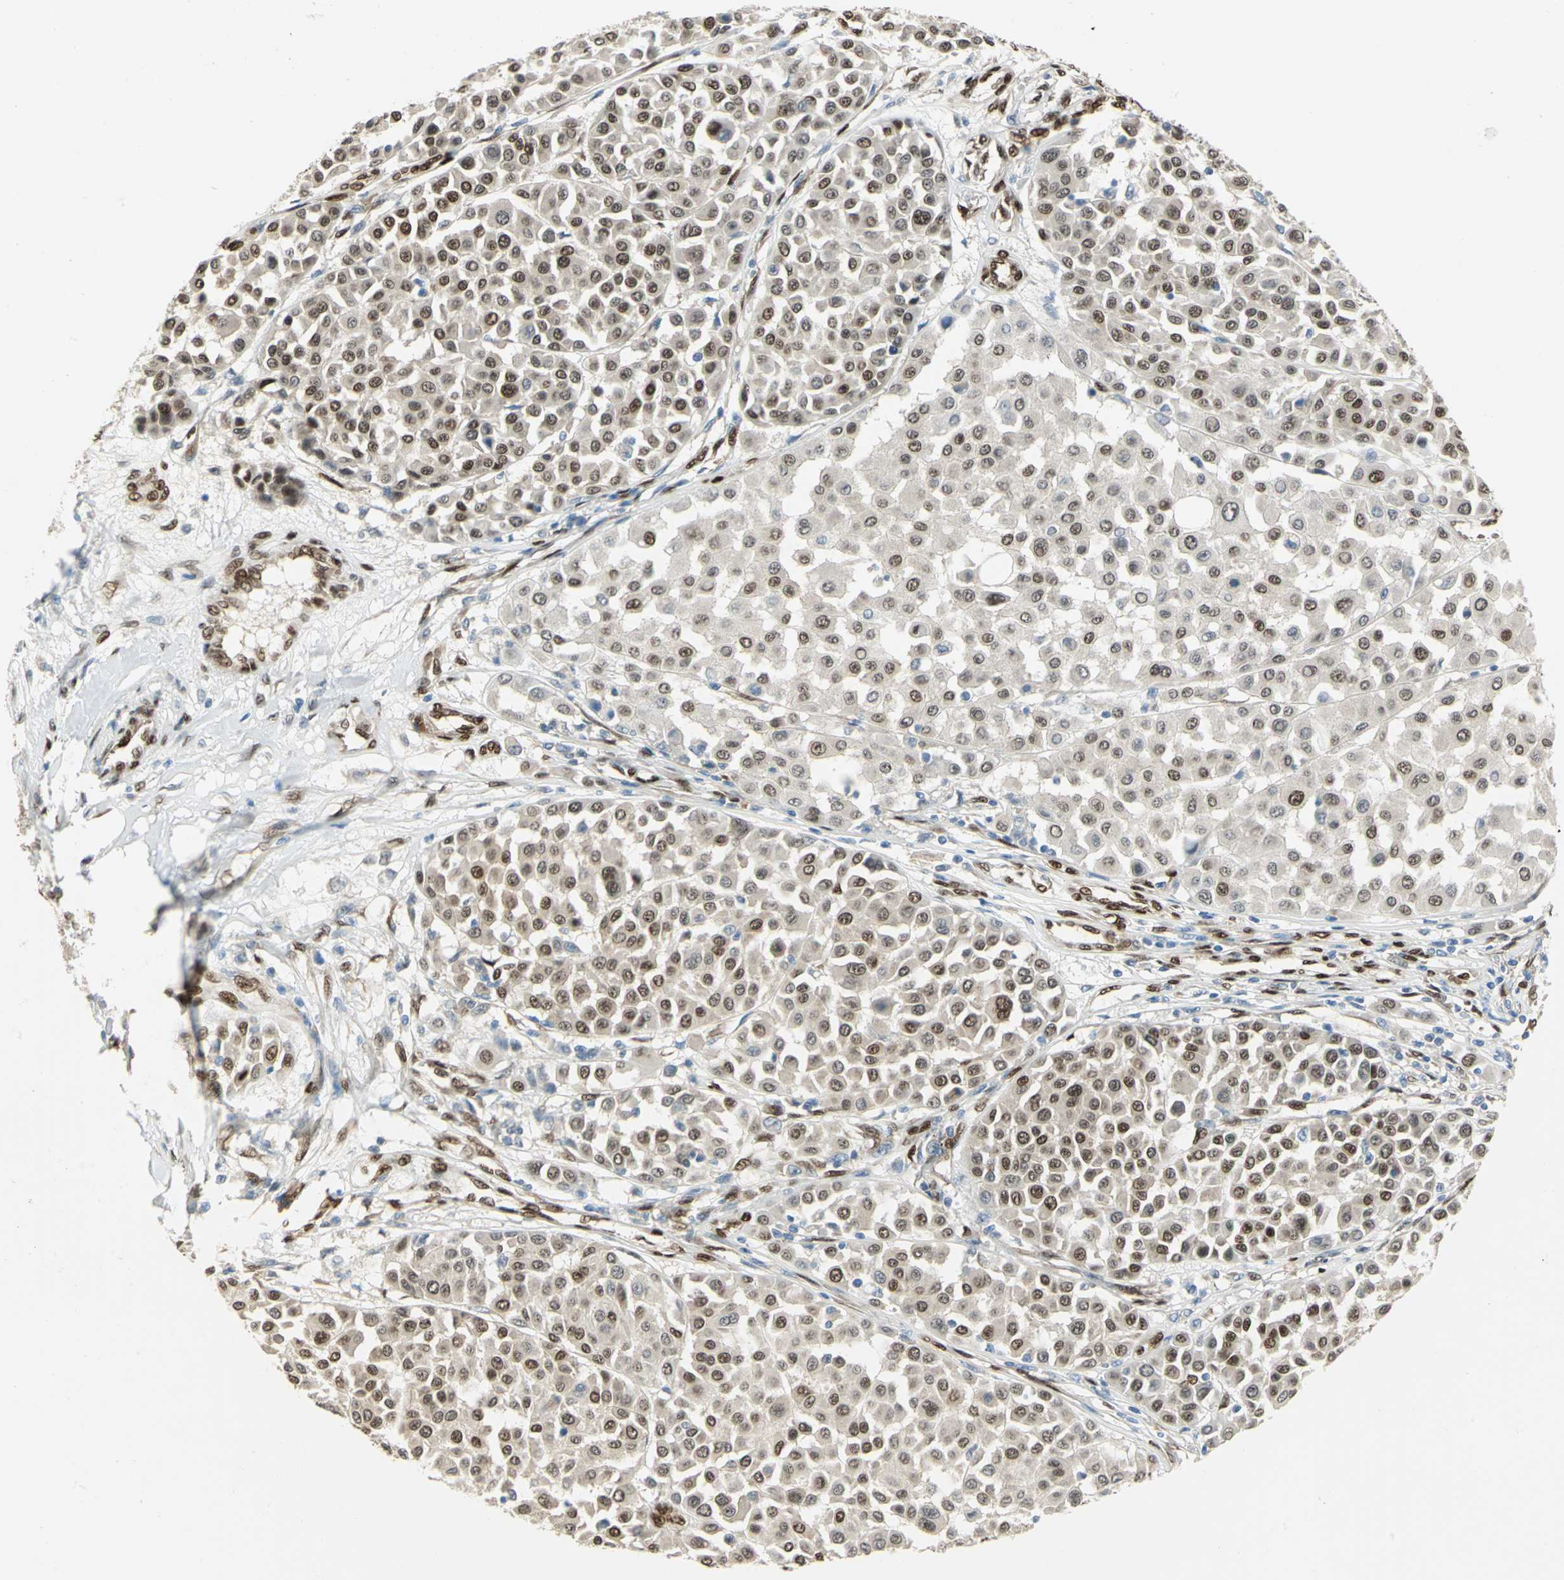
{"staining": {"intensity": "moderate", "quantity": ">75%", "location": "nuclear"}, "tissue": "melanoma", "cell_type": "Tumor cells", "image_type": "cancer", "snomed": [{"axis": "morphology", "description": "Malignant melanoma, Metastatic site"}, {"axis": "topography", "description": "Soft tissue"}], "caption": "Immunohistochemistry (IHC) staining of melanoma, which displays medium levels of moderate nuclear positivity in about >75% of tumor cells indicating moderate nuclear protein staining. The staining was performed using DAB (3,3'-diaminobenzidine) (brown) for protein detection and nuclei were counterstained in hematoxylin (blue).", "gene": "RBFOX2", "patient": {"sex": "male", "age": 41}}